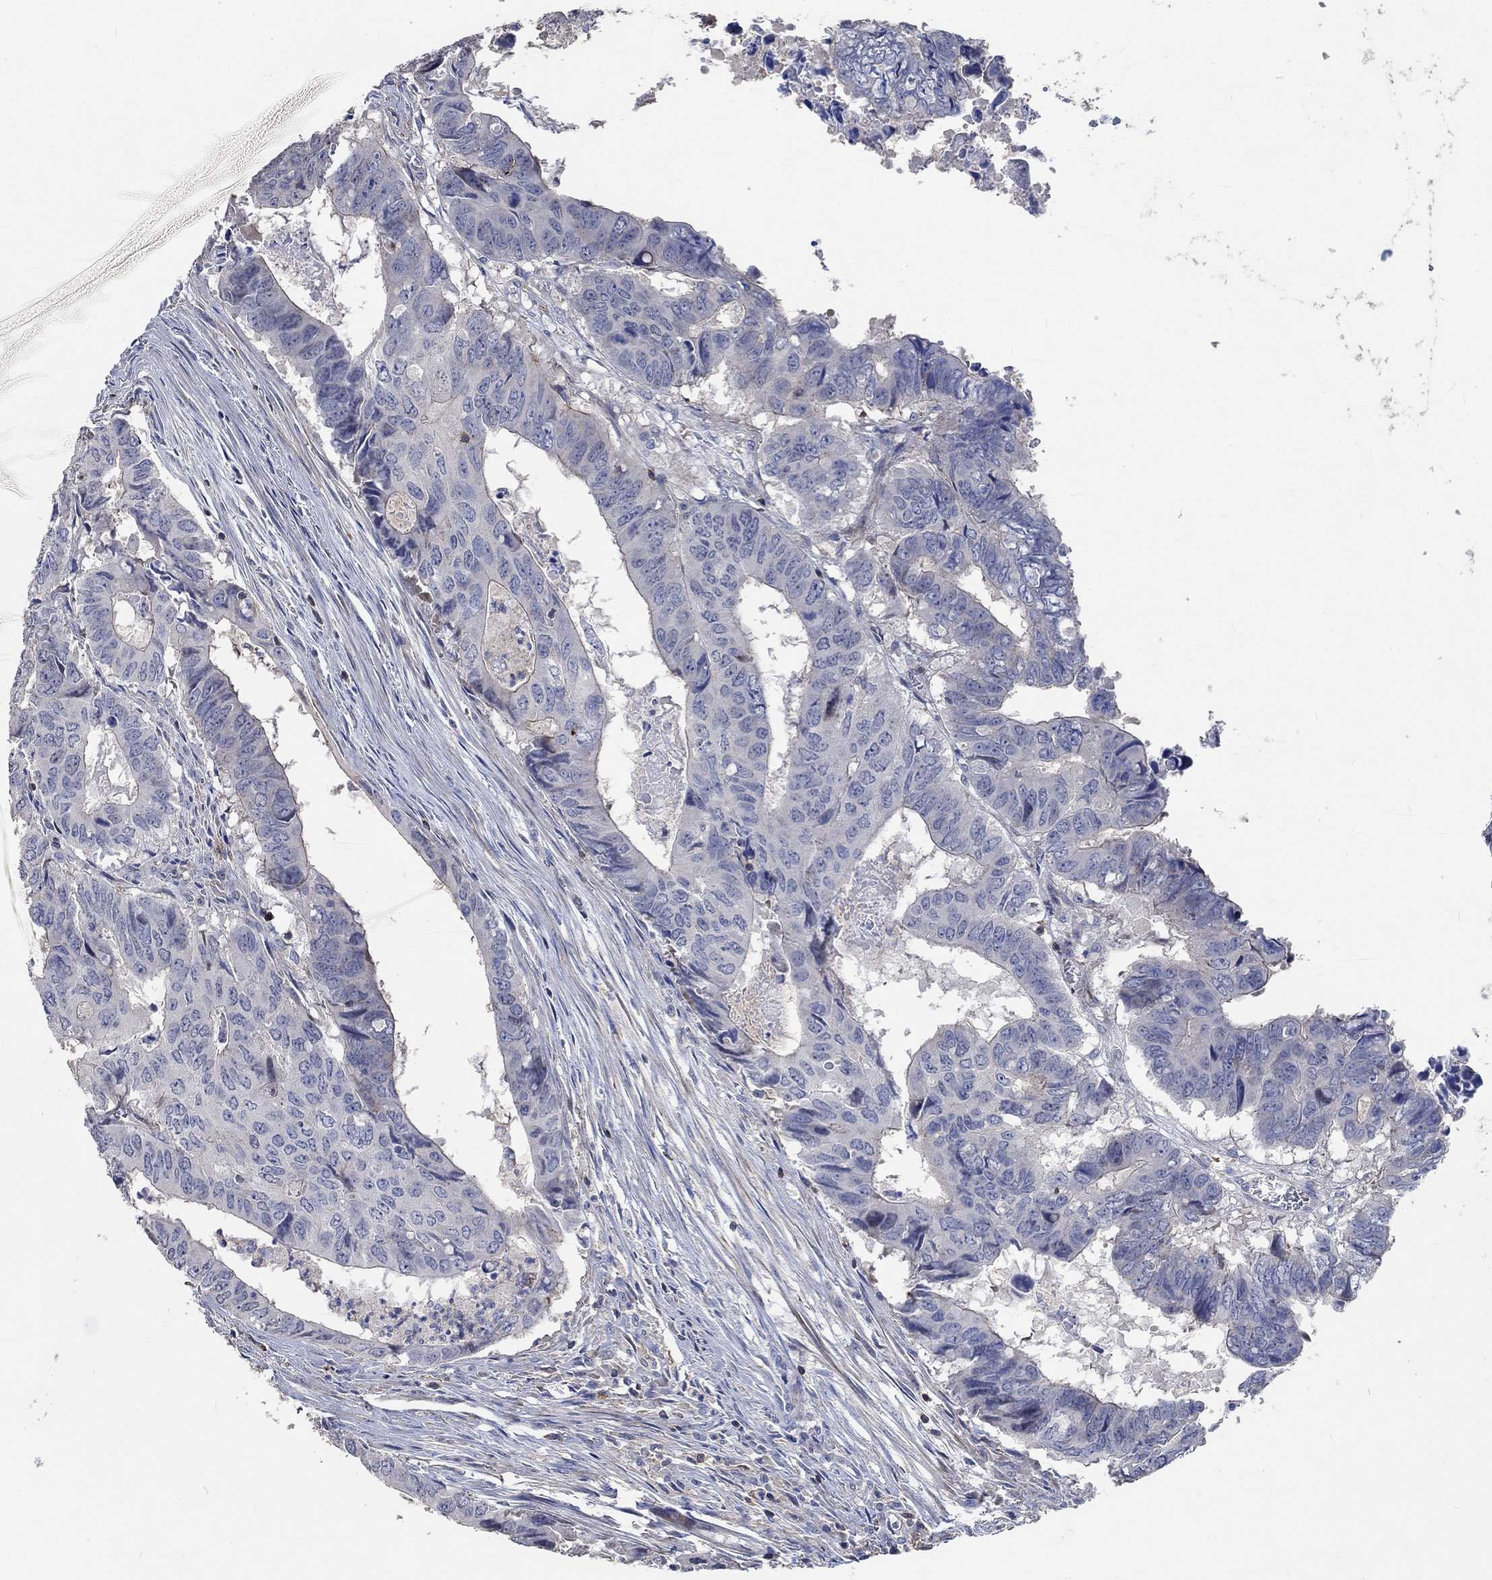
{"staining": {"intensity": "negative", "quantity": "none", "location": "none"}, "tissue": "colorectal cancer", "cell_type": "Tumor cells", "image_type": "cancer", "snomed": [{"axis": "morphology", "description": "Adenocarcinoma, NOS"}, {"axis": "topography", "description": "Colon"}], "caption": "This image is of colorectal adenocarcinoma stained with immunohistochemistry to label a protein in brown with the nuclei are counter-stained blue. There is no staining in tumor cells.", "gene": "TNFAIP8L3", "patient": {"sex": "male", "age": 79}}